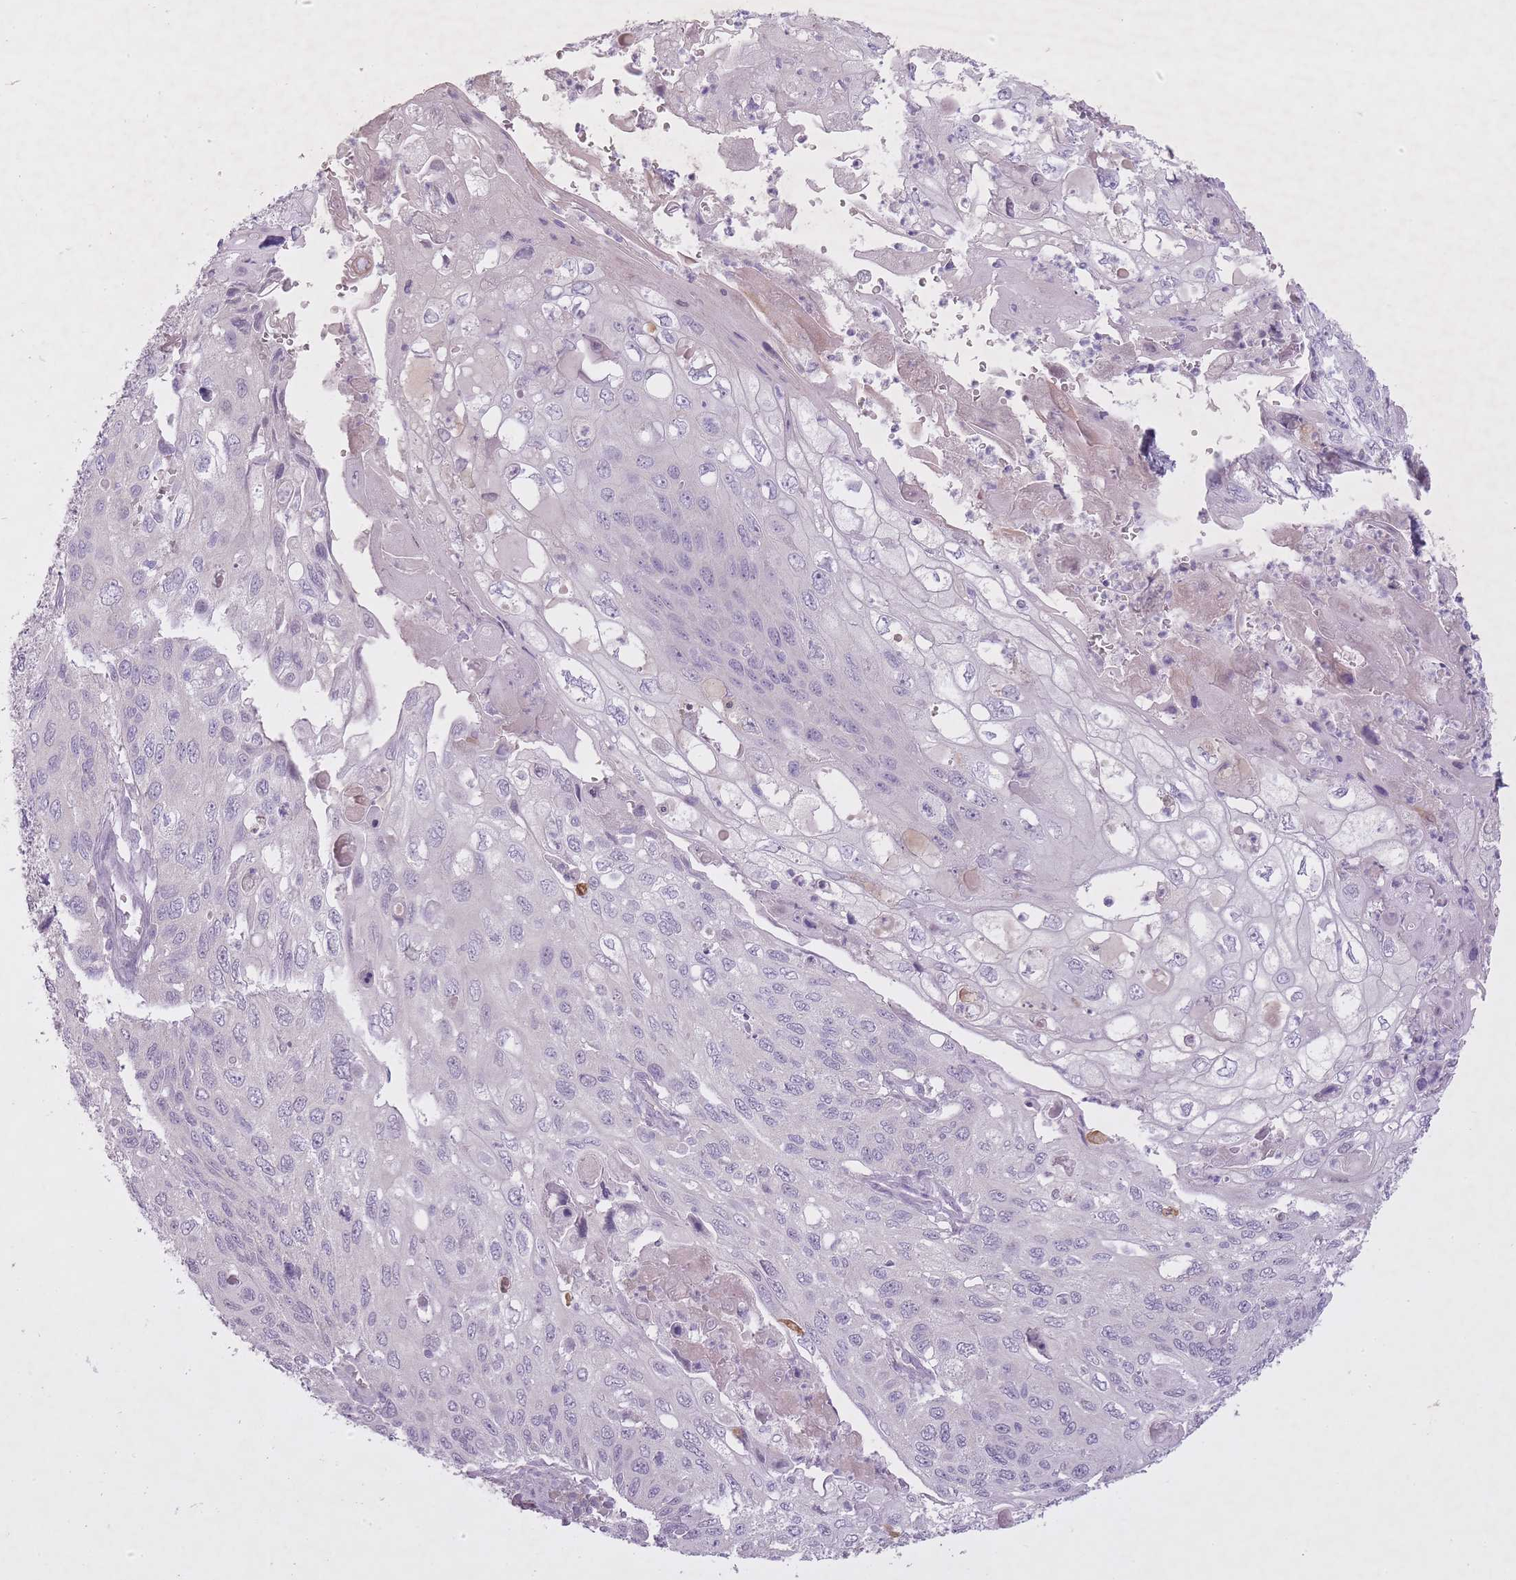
{"staining": {"intensity": "negative", "quantity": "none", "location": "none"}, "tissue": "cervical cancer", "cell_type": "Tumor cells", "image_type": "cancer", "snomed": [{"axis": "morphology", "description": "Squamous cell carcinoma, NOS"}, {"axis": "topography", "description": "Cervix"}], "caption": "Immunohistochemistry (IHC) micrograph of neoplastic tissue: human cervical cancer (squamous cell carcinoma) stained with DAB (3,3'-diaminobenzidine) displays no significant protein staining in tumor cells.", "gene": "FAM43B", "patient": {"sex": "female", "age": 70}}